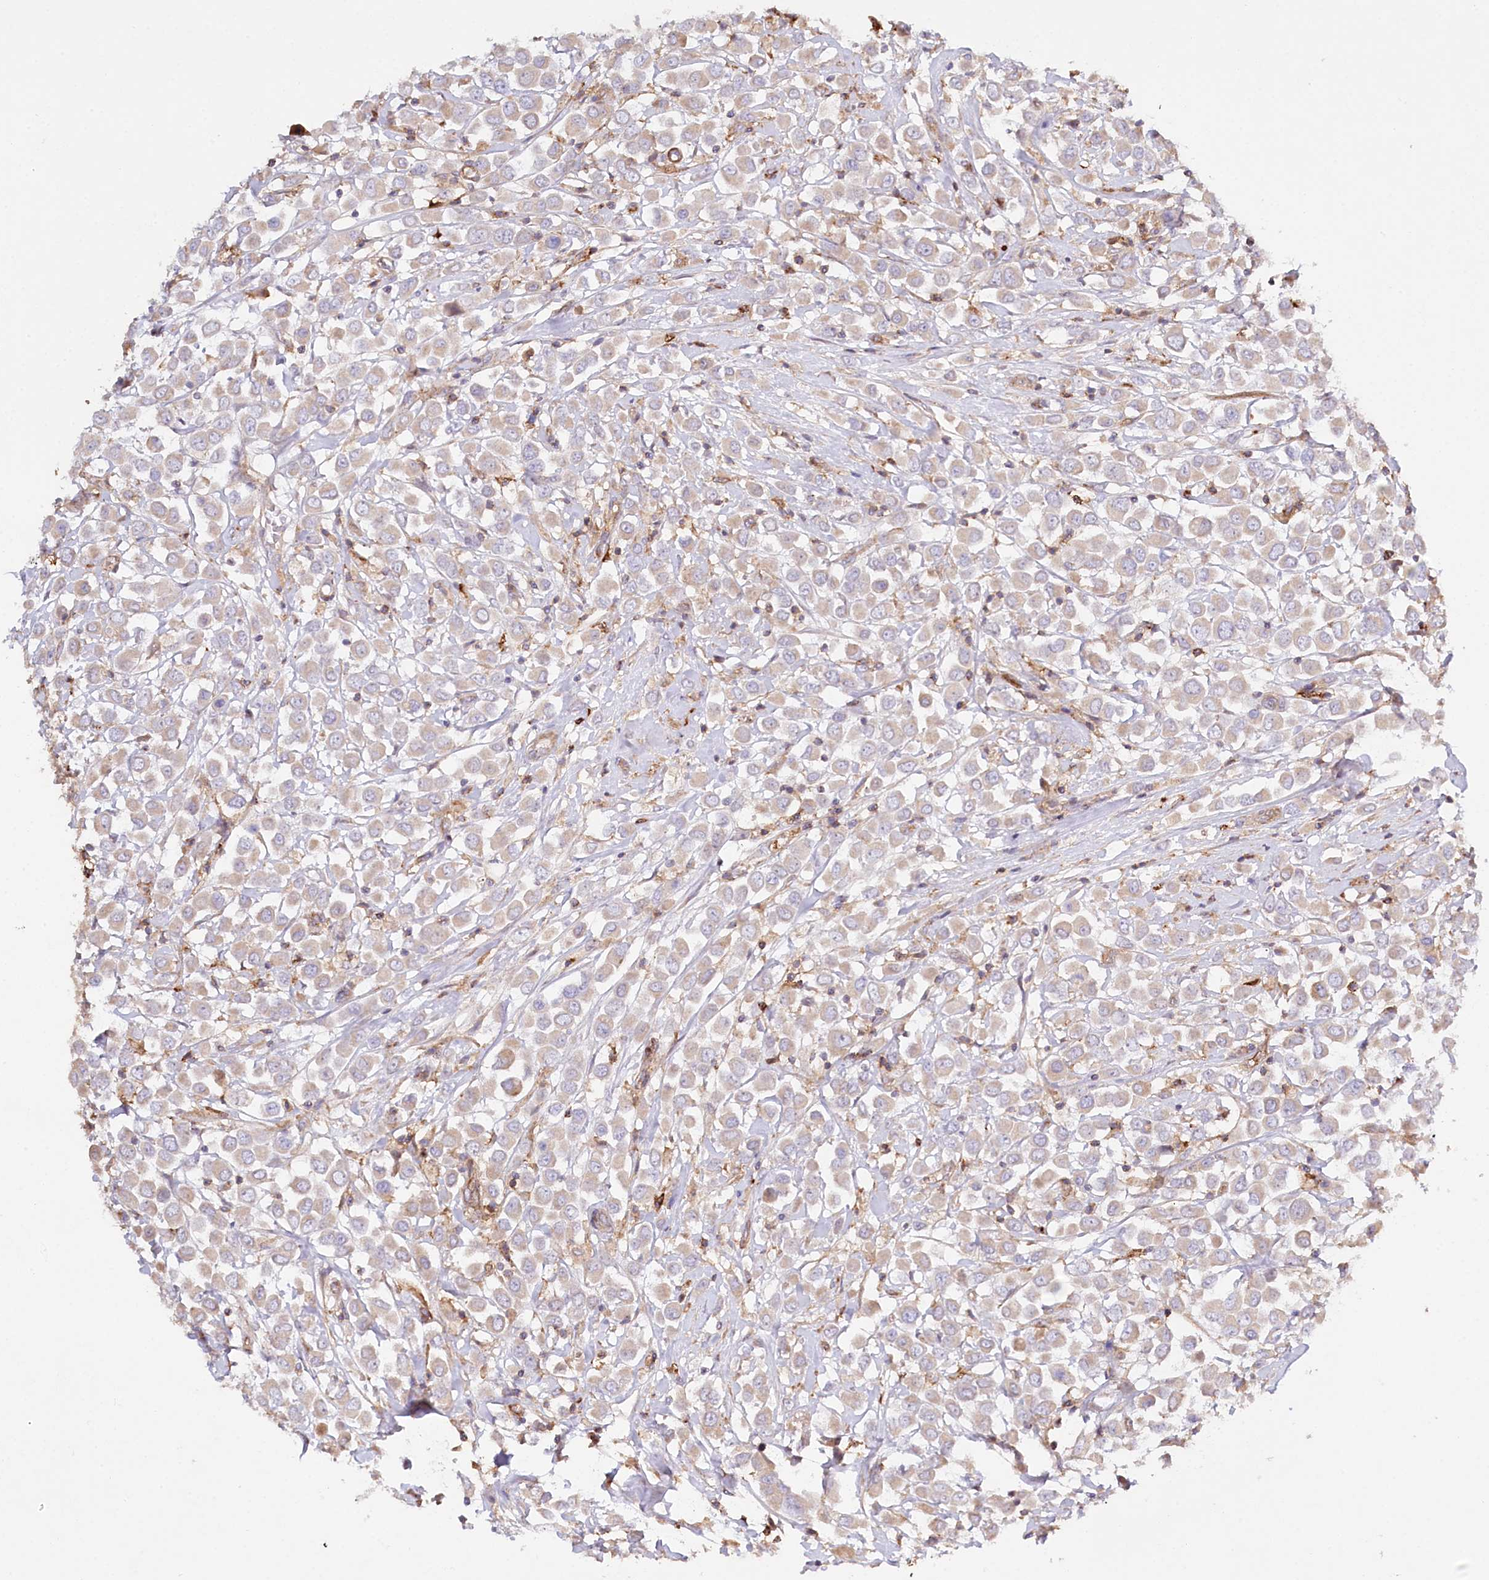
{"staining": {"intensity": "moderate", "quantity": ">75%", "location": "cytoplasmic/membranous"}, "tissue": "breast cancer", "cell_type": "Tumor cells", "image_type": "cancer", "snomed": [{"axis": "morphology", "description": "Duct carcinoma"}, {"axis": "topography", "description": "Breast"}], "caption": "This is an image of immunohistochemistry staining of breast cancer, which shows moderate expression in the cytoplasmic/membranous of tumor cells.", "gene": "RBP5", "patient": {"sex": "female", "age": 61}}